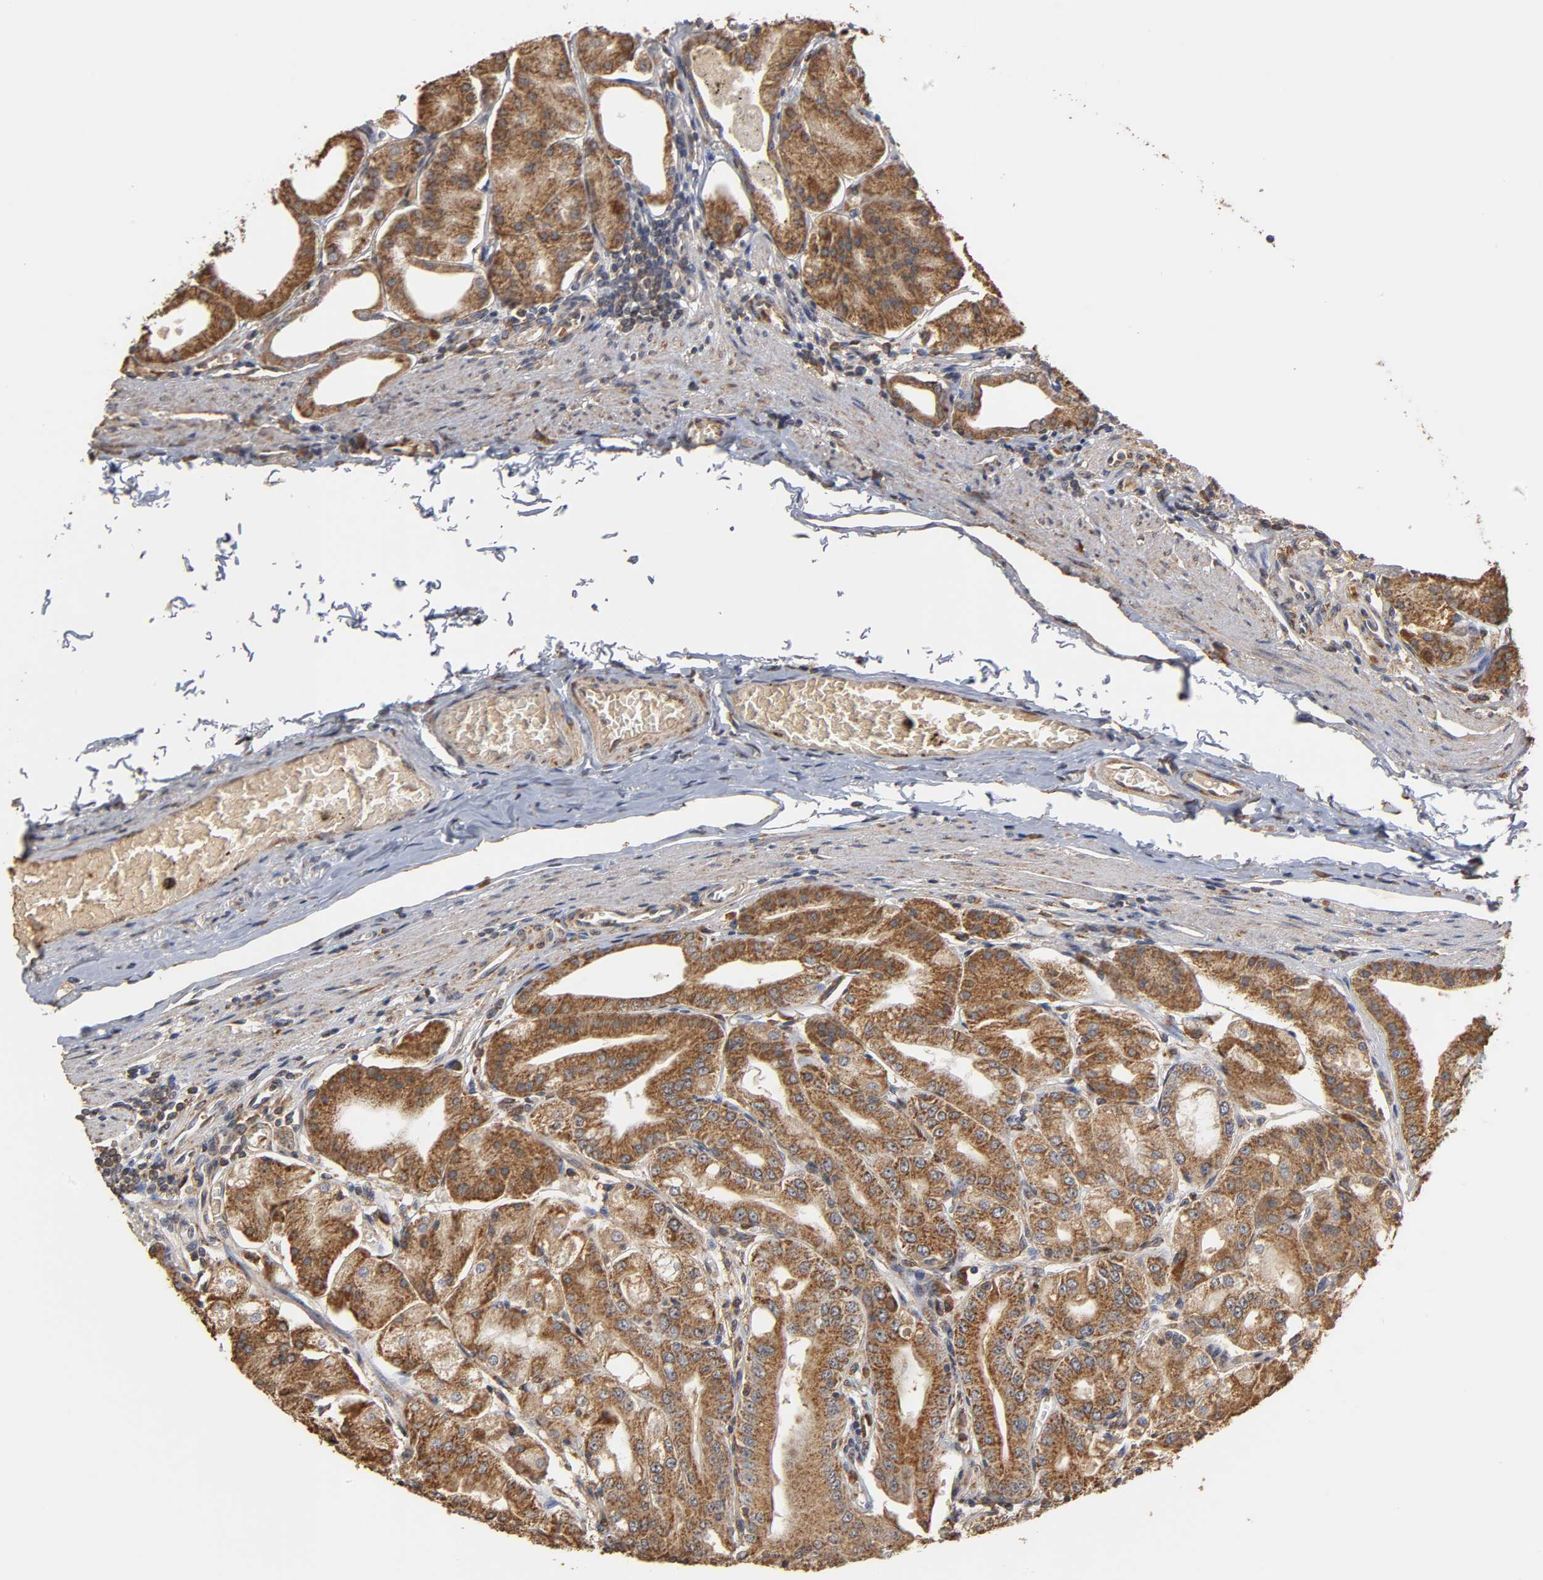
{"staining": {"intensity": "strong", "quantity": ">75%", "location": "cytoplasmic/membranous"}, "tissue": "stomach", "cell_type": "Glandular cells", "image_type": "normal", "snomed": [{"axis": "morphology", "description": "Normal tissue, NOS"}, {"axis": "topography", "description": "Stomach, lower"}], "caption": "A brown stain shows strong cytoplasmic/membranous staining of a protein in glandular cells of normal stomach.", "gene": "PKN1", "patient": {"sex": "male", "age": 71}}